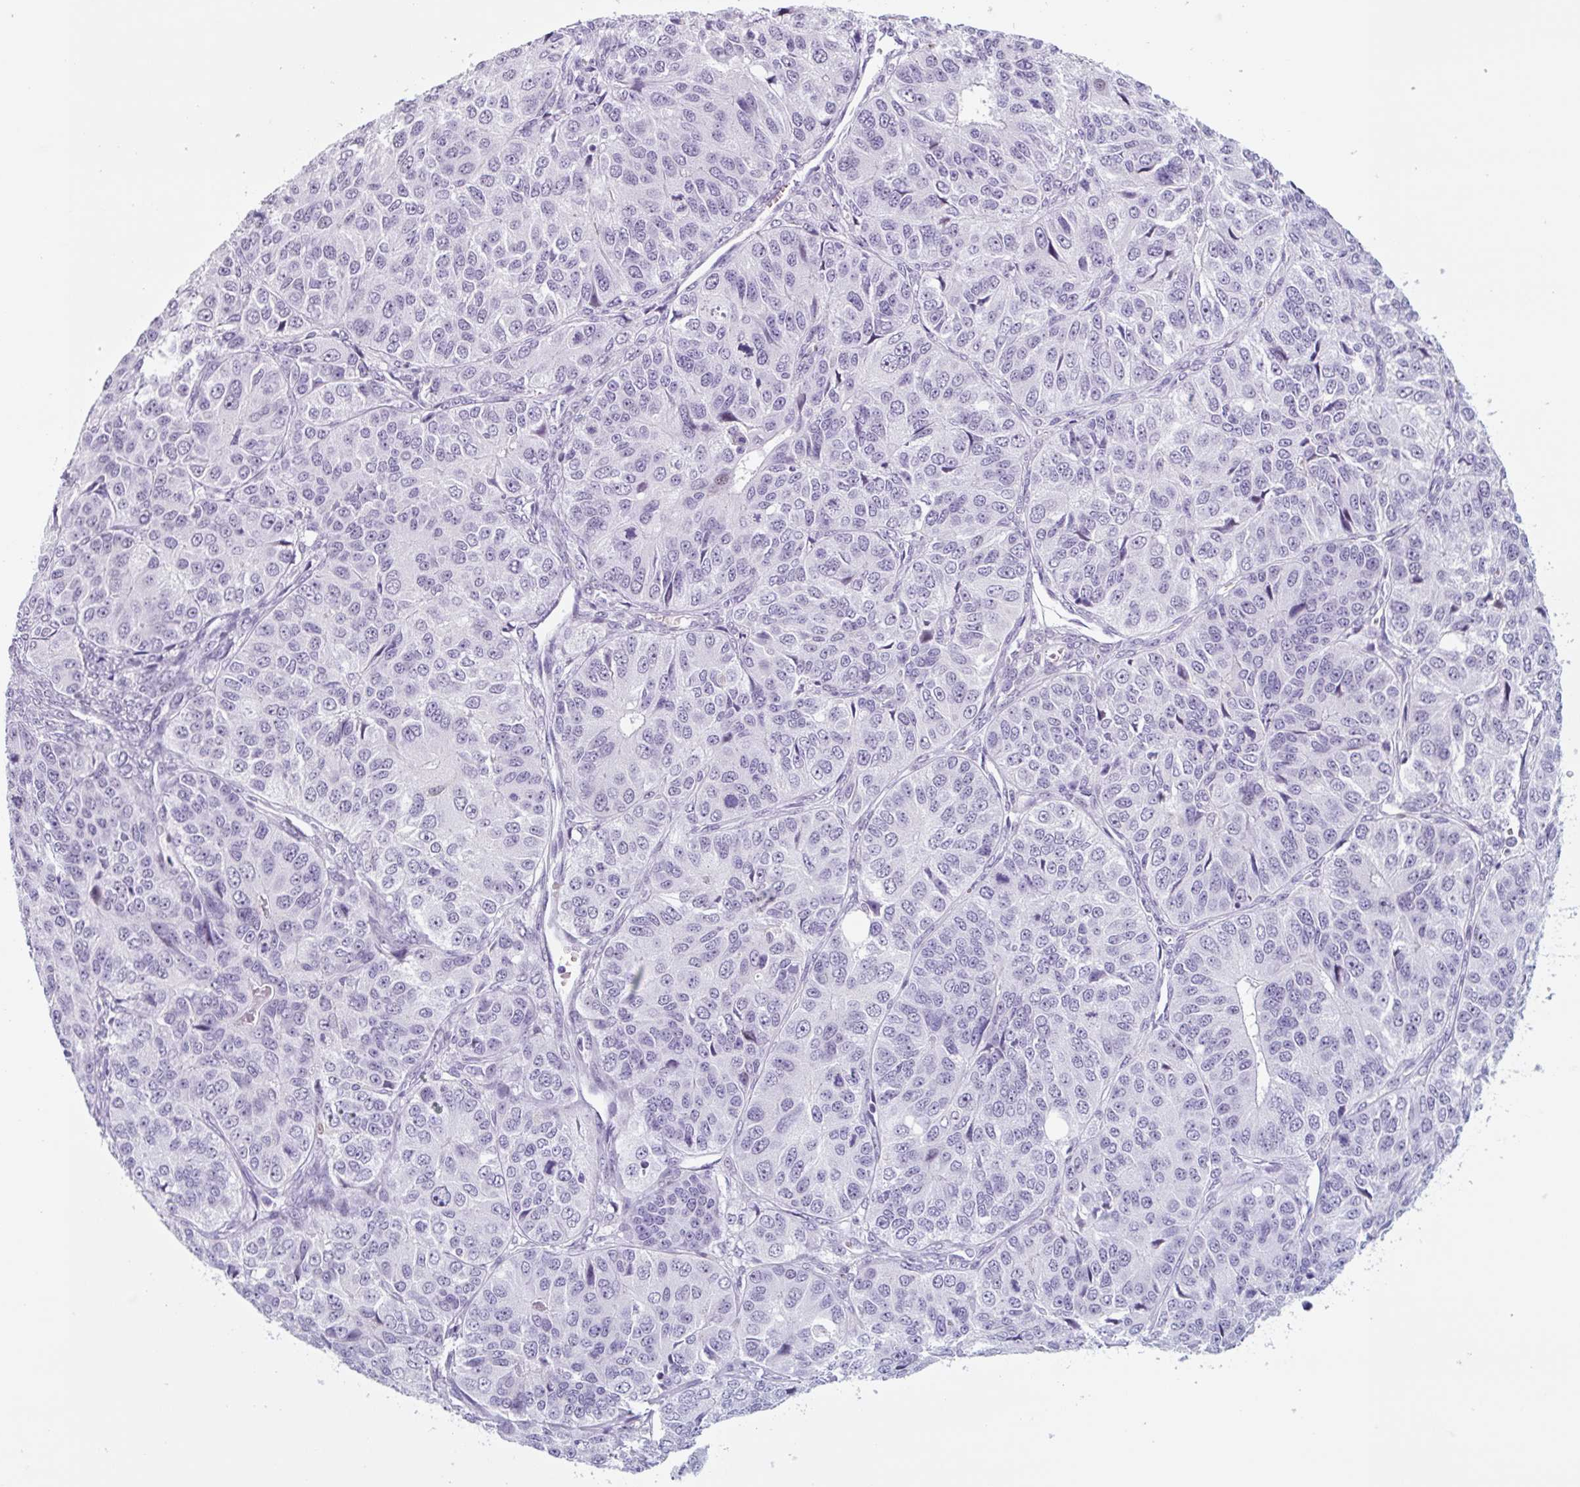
{"staining": {"intensity": "negative", "quantity": "none", "location": "none"}, "tissue": "ovarian cancer", "cell_type": "Tumor cells", "image_type": "cancer", "snomed": [{"axis": "morphology", "description": "Carcinoma, endometroid"}, {"axis": "topography", "description": "Ovary"}], "caption": "A high-resolution histopathology image shows immunohistochemistry (IHC) staining of endometroid carcinoma (ovarian), which exhibits no significant staining in tumor cells.", "gene": "TNFRSF8", "patient": {"sex": "female", "age": 51}}